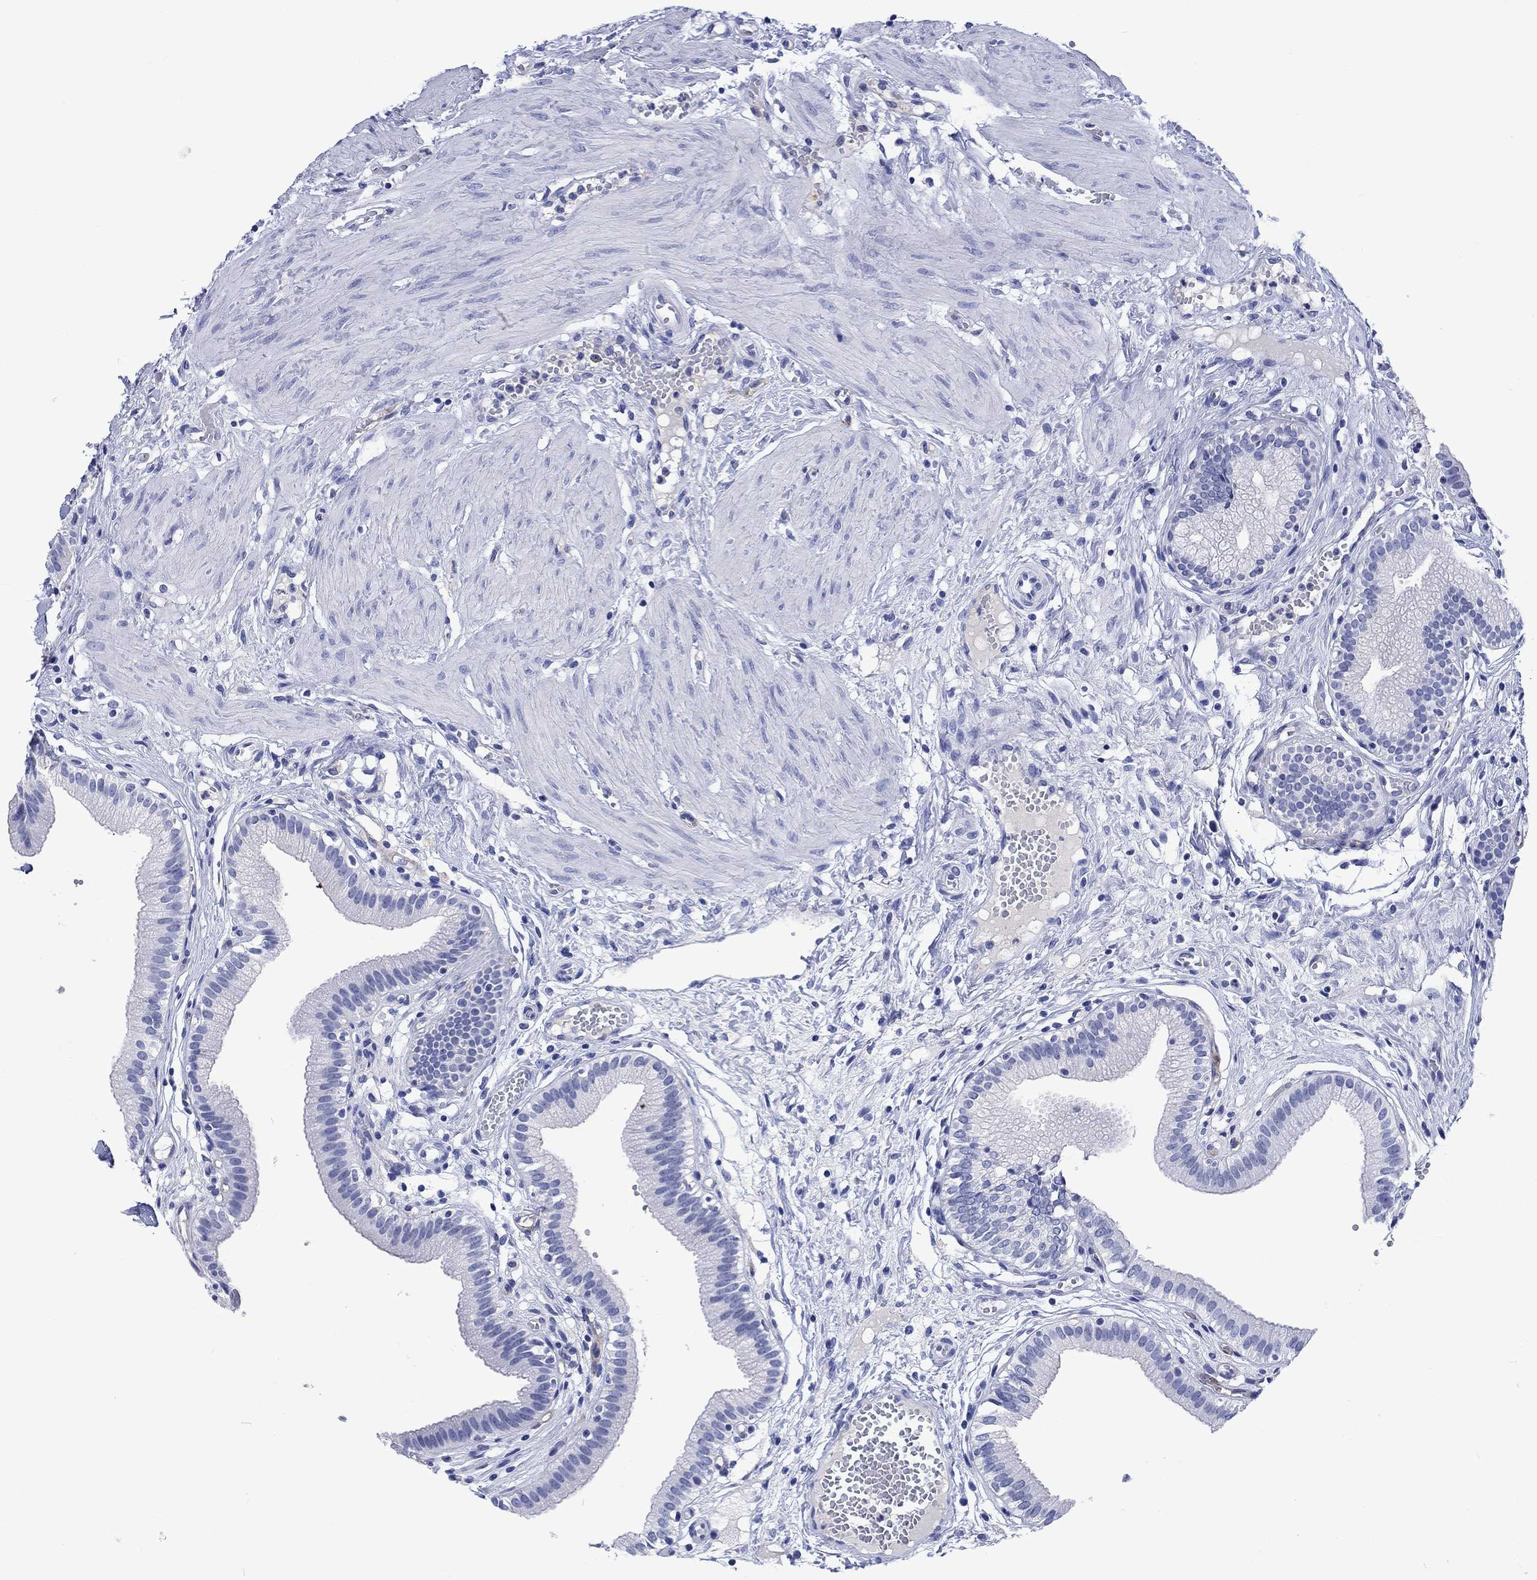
{"staining": {"intensity": "negative", "quantity": "none", "location": "none"}, "tissue": "gallbladder", "cell_type": "Glandular cells", "image_type": "normal", "snomed": [{"axis": "morphology", "description": "Normal tissue, NOS"}, {"axis": "topography", "description": "Gallbladder"}], "caption": "An immunohistochemistry micrograph of unremarkable gallbladder is shown. There is no staining in glandular cells of gallbladder. Brightfield microscopy of immunohistochemistry (IHC) stained with DAB (brown) and hematoxylin (blue), captured at high magnification.", "gene": "CACNG3", "patient": {"sex": "female", "age": 24}}